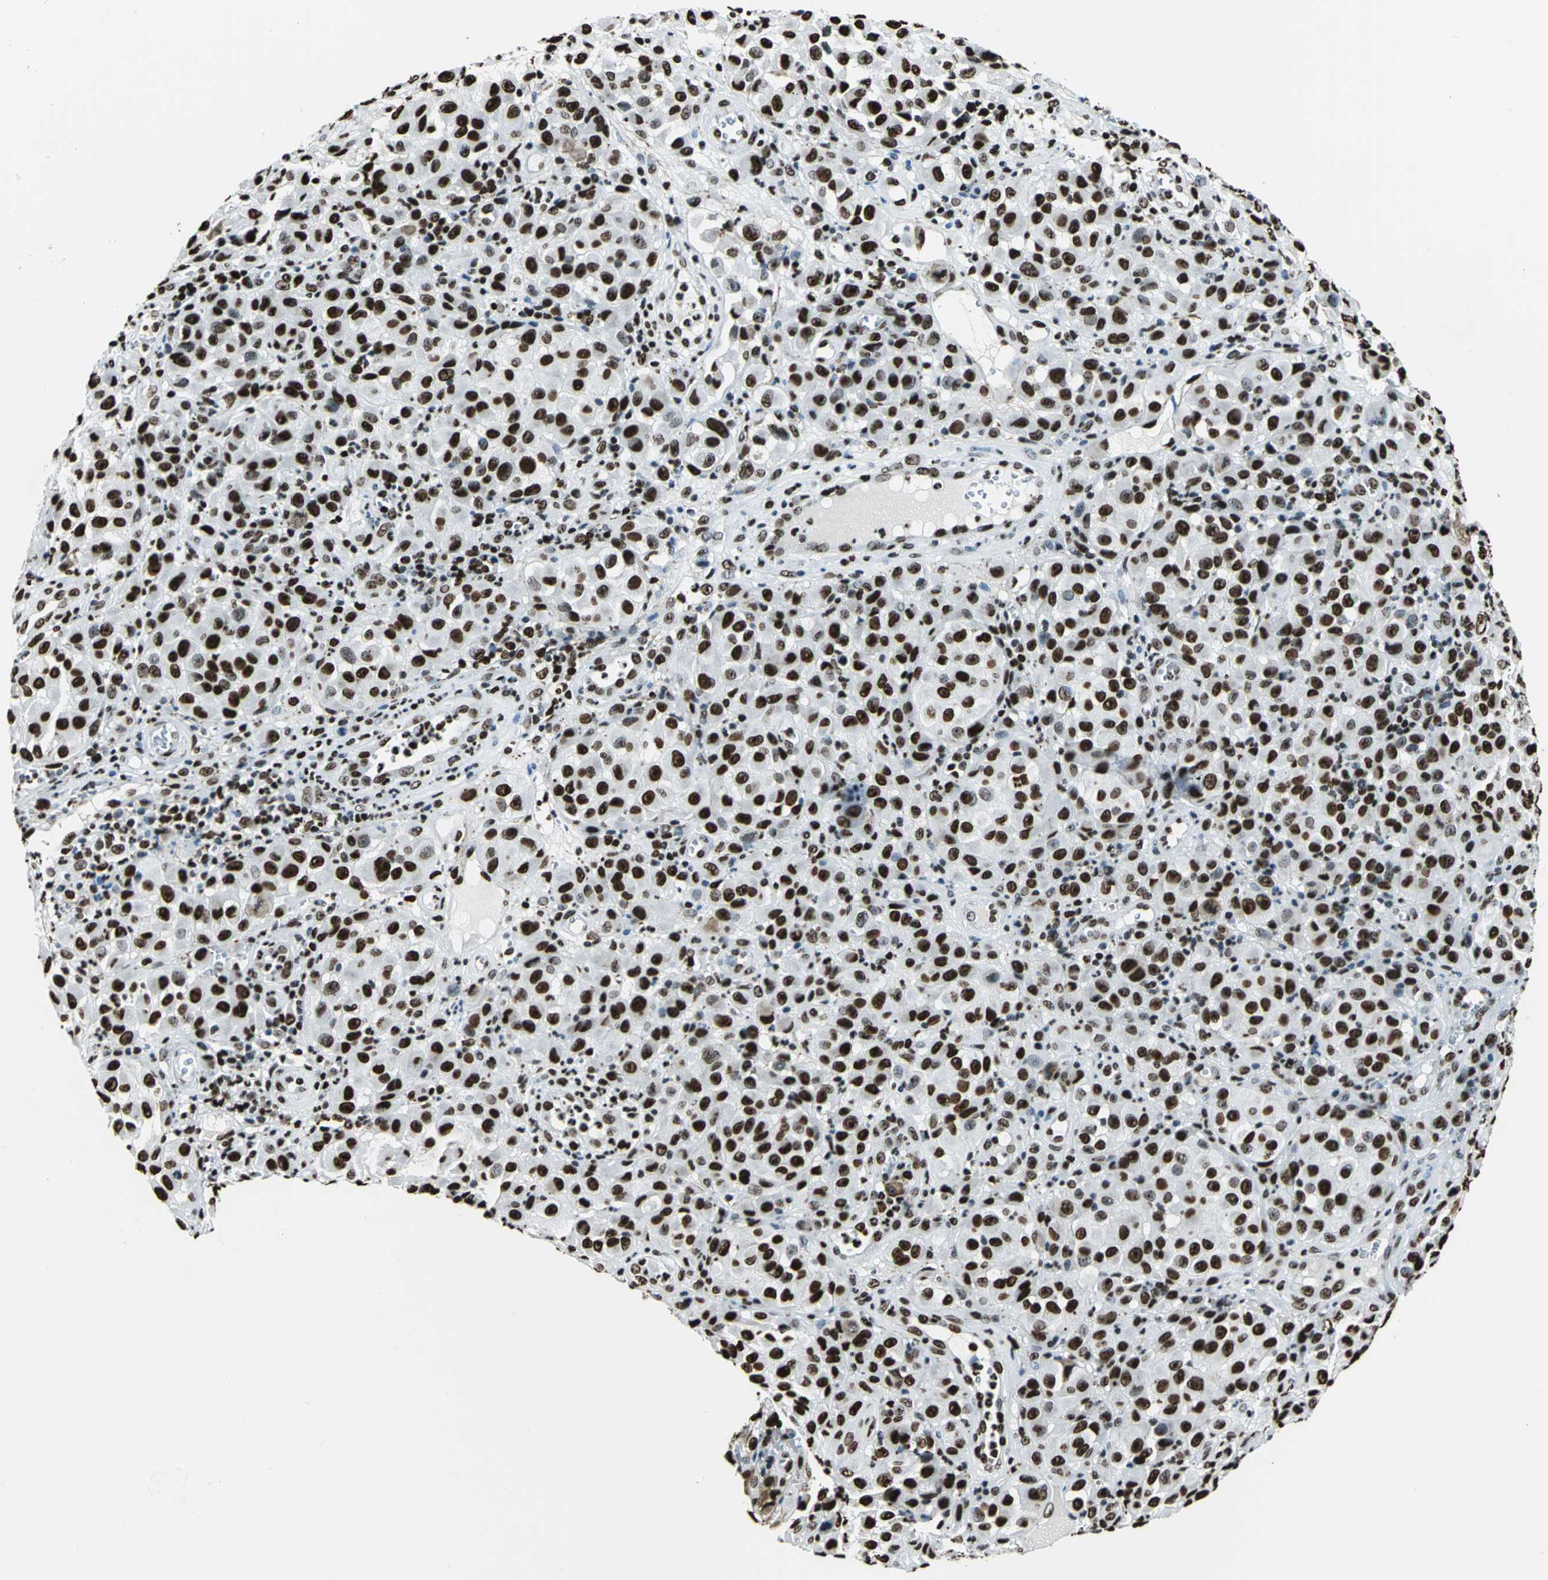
{"staining": {"intensity": "strong", "quantity": ">75%", "location": "nuclear"}, "tissue": "melanoma", "cell_type": "Tumor cells", "image_type": "cancer", "snomed": [{"axis": "morphology", "description": "Malignant melanoma, NOS"}, {"axis": "topography", "description": "Skin"}], "caption": "Malignant melanoma stained with IHC exhibits strong nuclear positivity in approximately >75% of tumor cells.", "gene": "APEX1", "patient": {"sex": "female", "age": 21}}